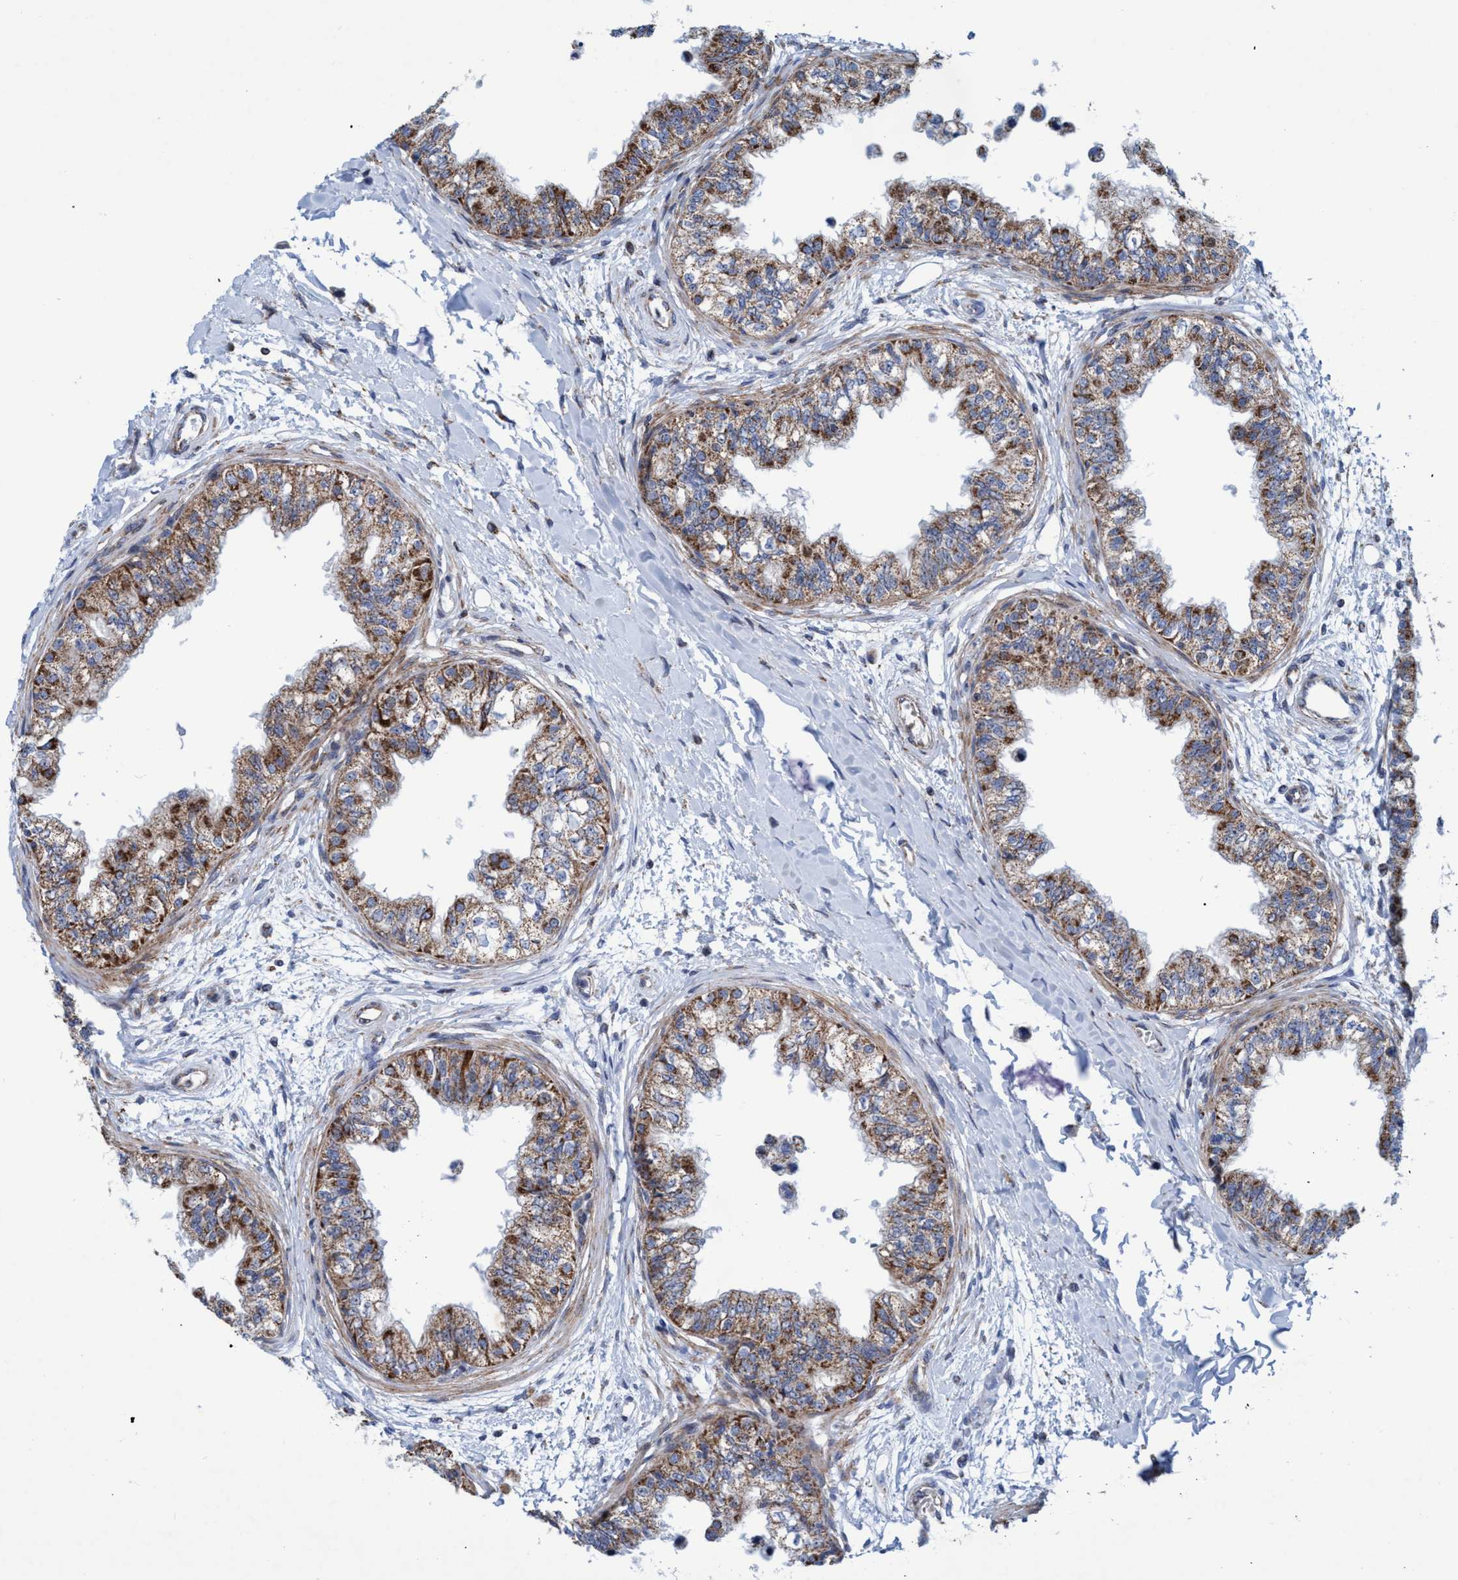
{"staining": {"intensity": "moderate", "quantity": "25%-75%", "location": "cytoplasmic/membranous"}, "tissue": "epididymis", "cell_type": "Glandular cells", "image_type": "normal", "snomed": [{"axis": "morphology", "description": "Normal tissue, NOS"}, {"axis": "morphology", "description": "Adenocarcinoma, metastatic, NOS"}, {"axis": "topography", "description": "Testis"}, {"axis": "topography", "description": "Epididymis"}], "caption": "An immunohistochemistry (IHC) photomicrograph of normal tissue is shown. Protein staining in brown labels moderate cytoplasmic/membranous positivity in epididymis within glandular cells. The protein is shown in brown color, while the nuclei are stained blue.", "gene": "POLR1F", "patient": {"sex": "male", "age": 26}}